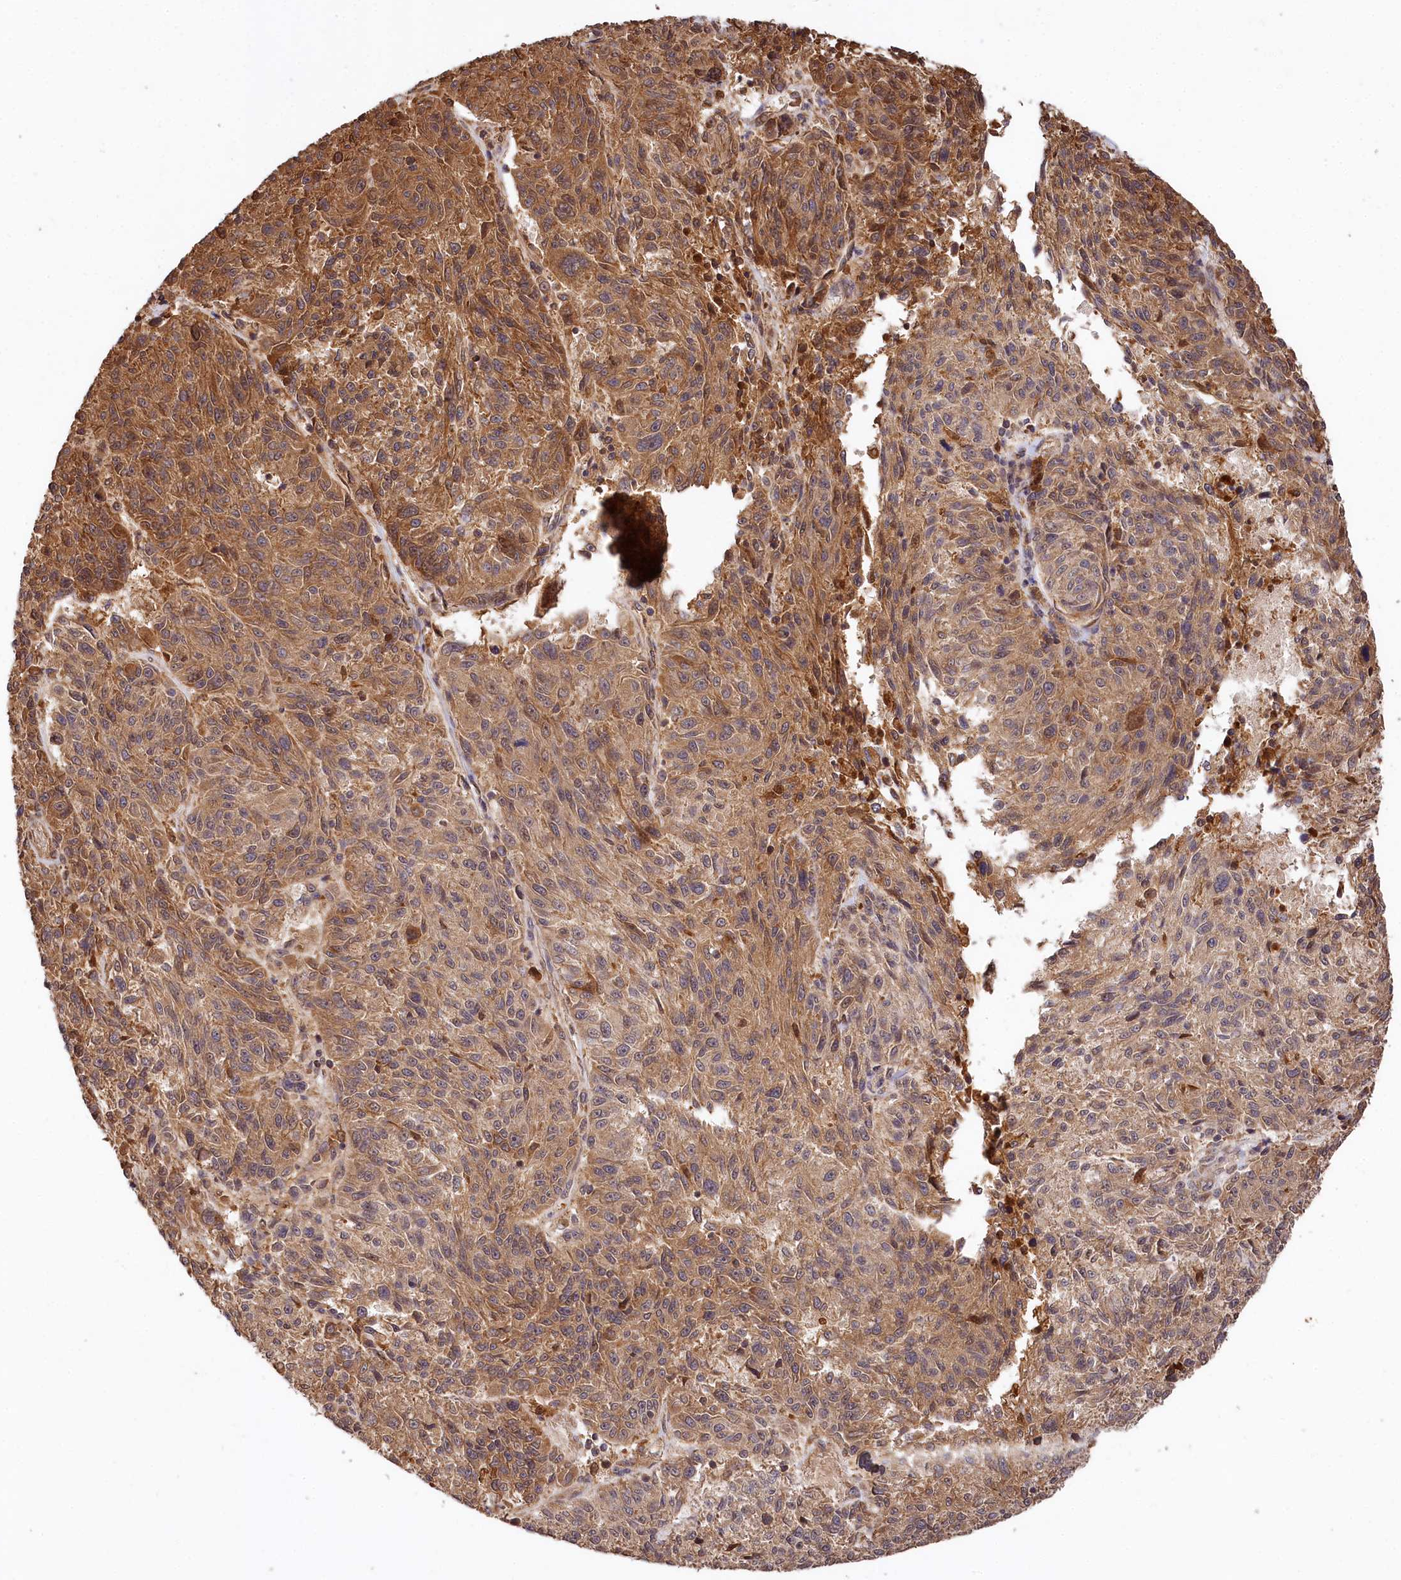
{"staining": {"intensity": "moderate", "quantity": "25%-75%", "location": "cytoplasmic/membranous"}, "tissue": "melanoma", "cell_type": "Tumor cells", "image_type": "cancer", "snomed": [{"axis": "morphology", "description": "Malignant melanoma, NOS"}, {"axis": "topography", "description": "Skin"}], "caption": "IHC of malignant melanoma displays medium levels of moderate cytoplasmic/membranous expression in approximately 25%-75% of tumor cells.", "gene": "MCF2L2", "patient": {"sex": "male", "age": 53}}